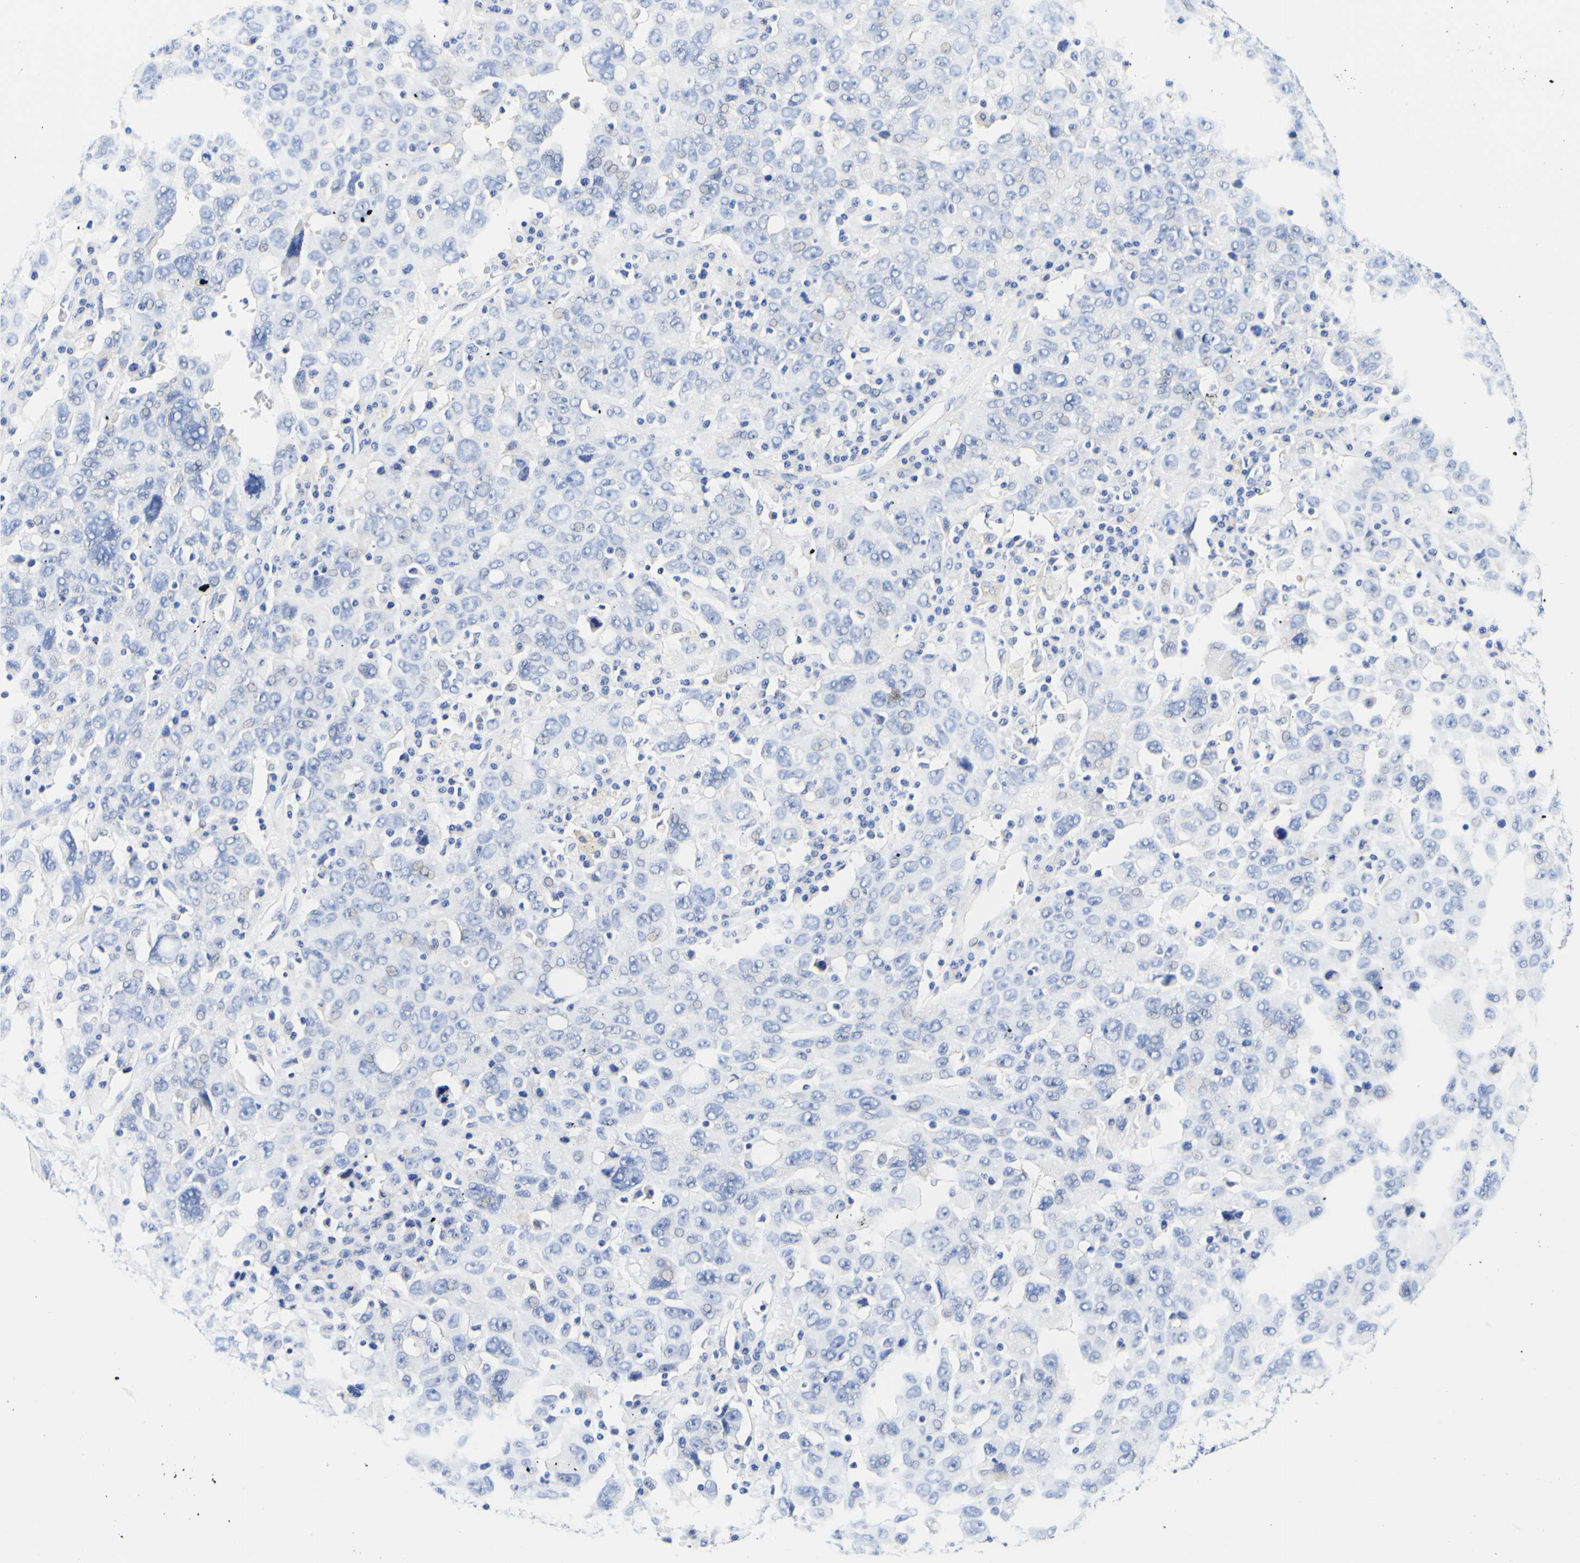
{"staining": {"intensity": "negative", "quantity": "none", "location": "none"}, "tissue": "ovarian cancer", "cell_type": "Tumor cells", "image_type": "cancer", "snomed": [{"axis": "morphology", "description": "Carcinoma, endometroid"}, {"axis": "topography", "description": "Ovary"}], "caption": "An immunohistochemistry (IHC) photomicrograph of endometroid carcinoma (ovarian) is shown. There is no staining in tumor cells of endometroid carcinoma (ovarian). (DAB (3,3'-diaminobenzidine) immunohistochemistry with hematoxylin counter stain).", "gene": "CAMK4", "patient": {"sex": "female", "age": 62}}